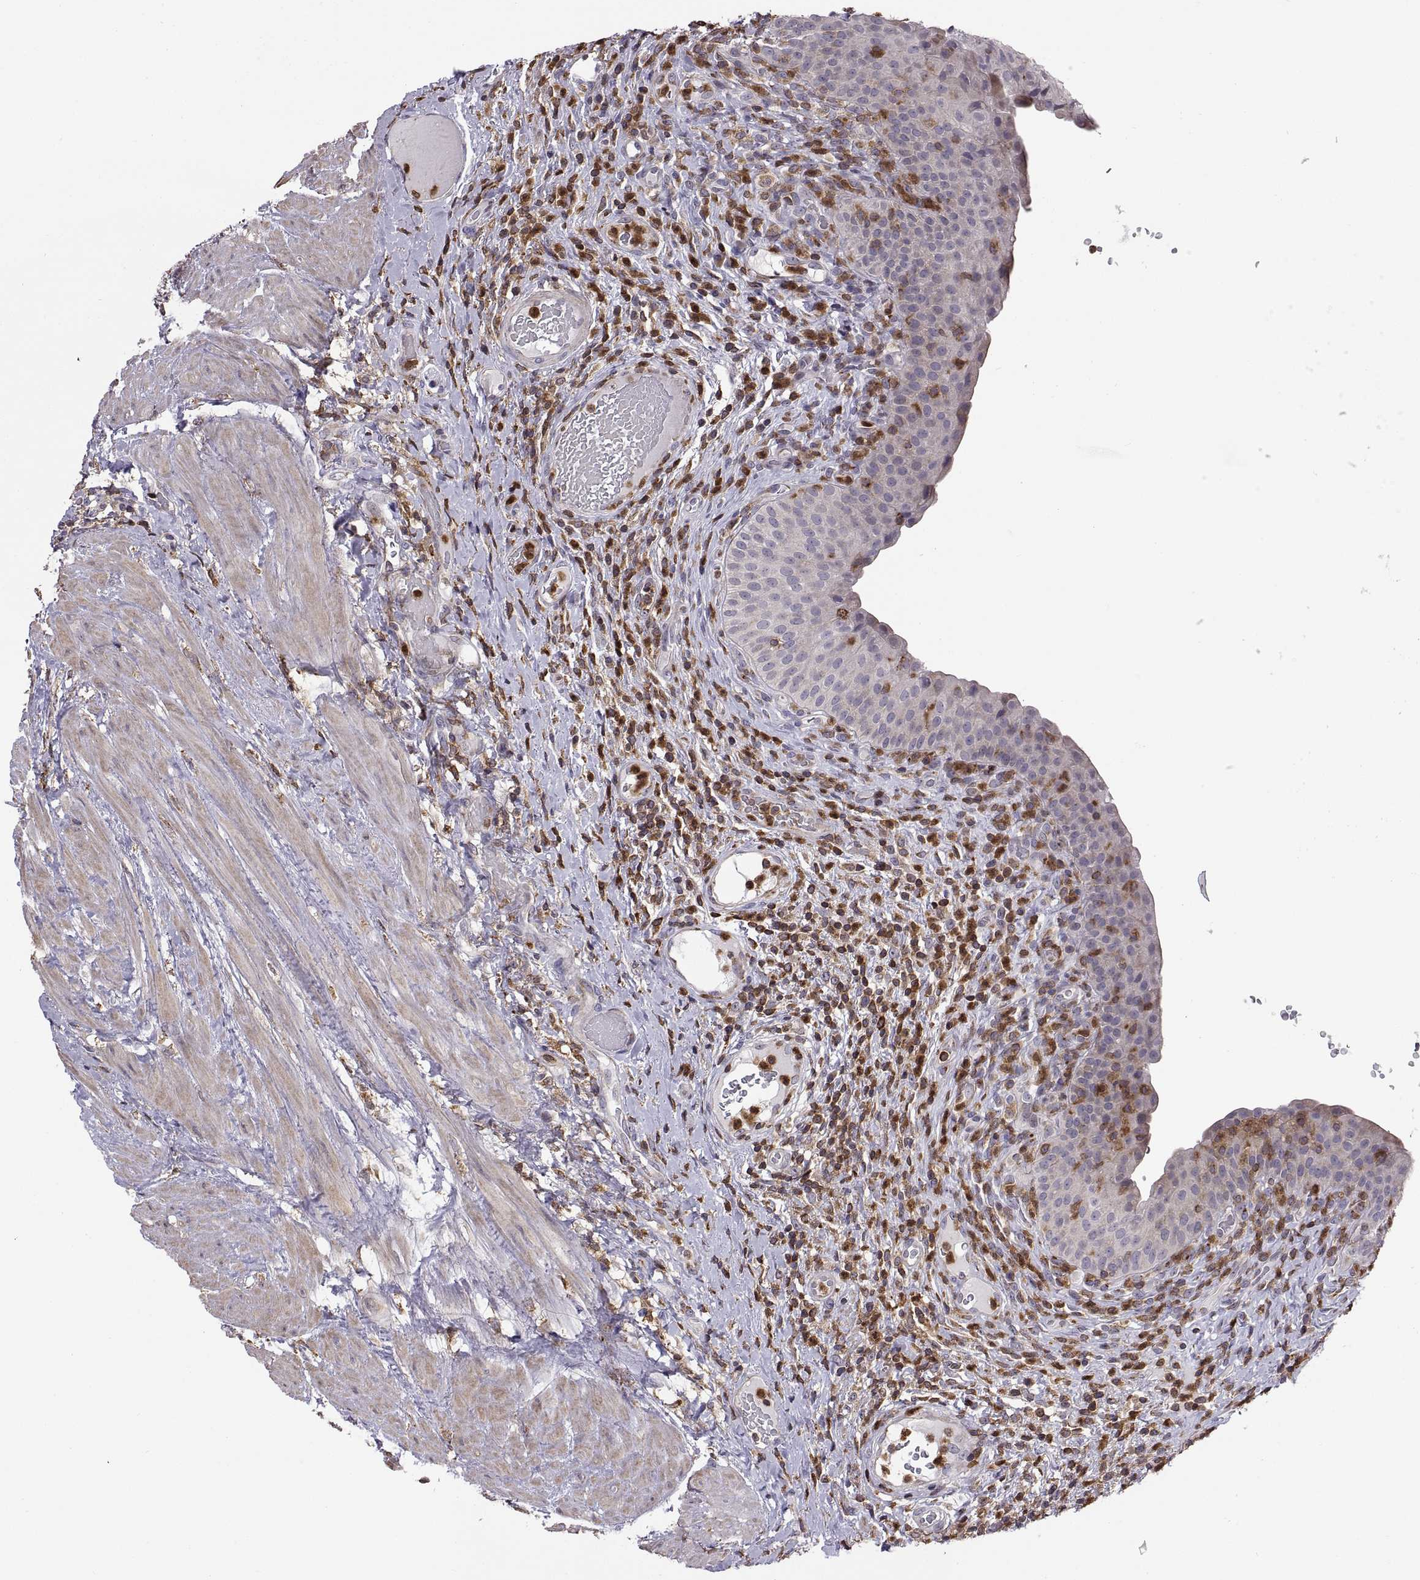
{"staining": {"intensity": "negative", "quantity": "none", "location": "none"}, "tissue": "urinary bladder", "cell_type": "Urothelial cells", "image_type": "normal", "snomed": [{"axis": "morphology", "description": "Normal tissue, NOS"}, {"axis": "topography", "description": "Urinary bladder"}], "caption": "This is an immunohistochemistry (IHC) histopathology image of unremarkable human urinary bladder. There is no positivity in urothelial cells.", "gene": "ACAP1", "patient": {"sex": "male", "age": 66}}